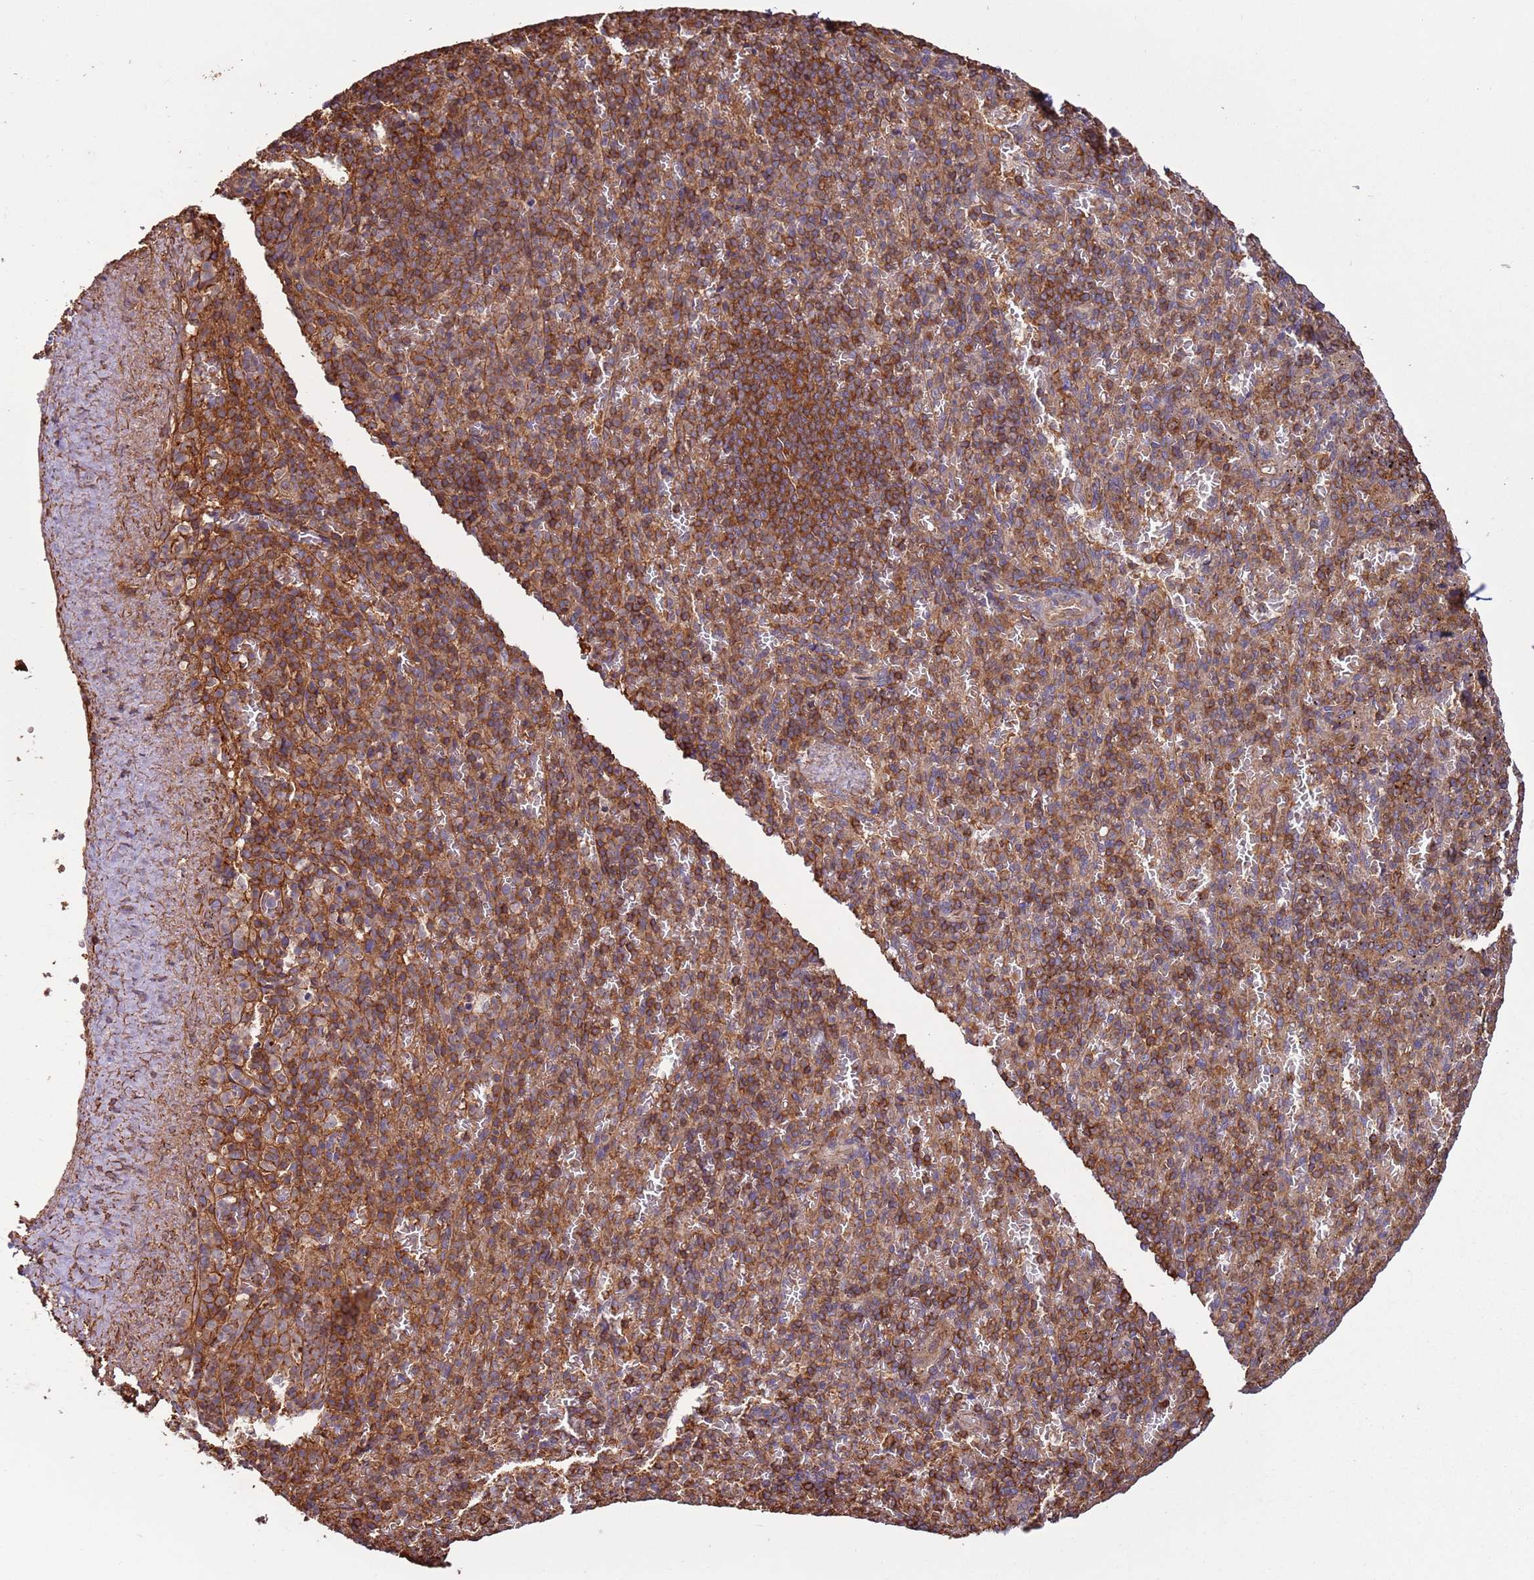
{"staining": {"intensity": "moderate", "quantity": ">75%", "location": "cytoplasmic/membranous"}, "tissue": "spleen", "cell_type": "Cells in red pulp", "image_type": "normal", "snomed": [{"axis": "morphology", "description": "Normal tissue, NOS"}, {"axis": "topography", "description": "Spleen"}], "caption": "Brown immunohistochemical staining in unremarkable human spleen exhibits moderate cytoplasmic/membranous positivity in about >75% of cells in red pulp.", "gene": "ACVR2A", "patient": {"sex": "female", "age": 74}}